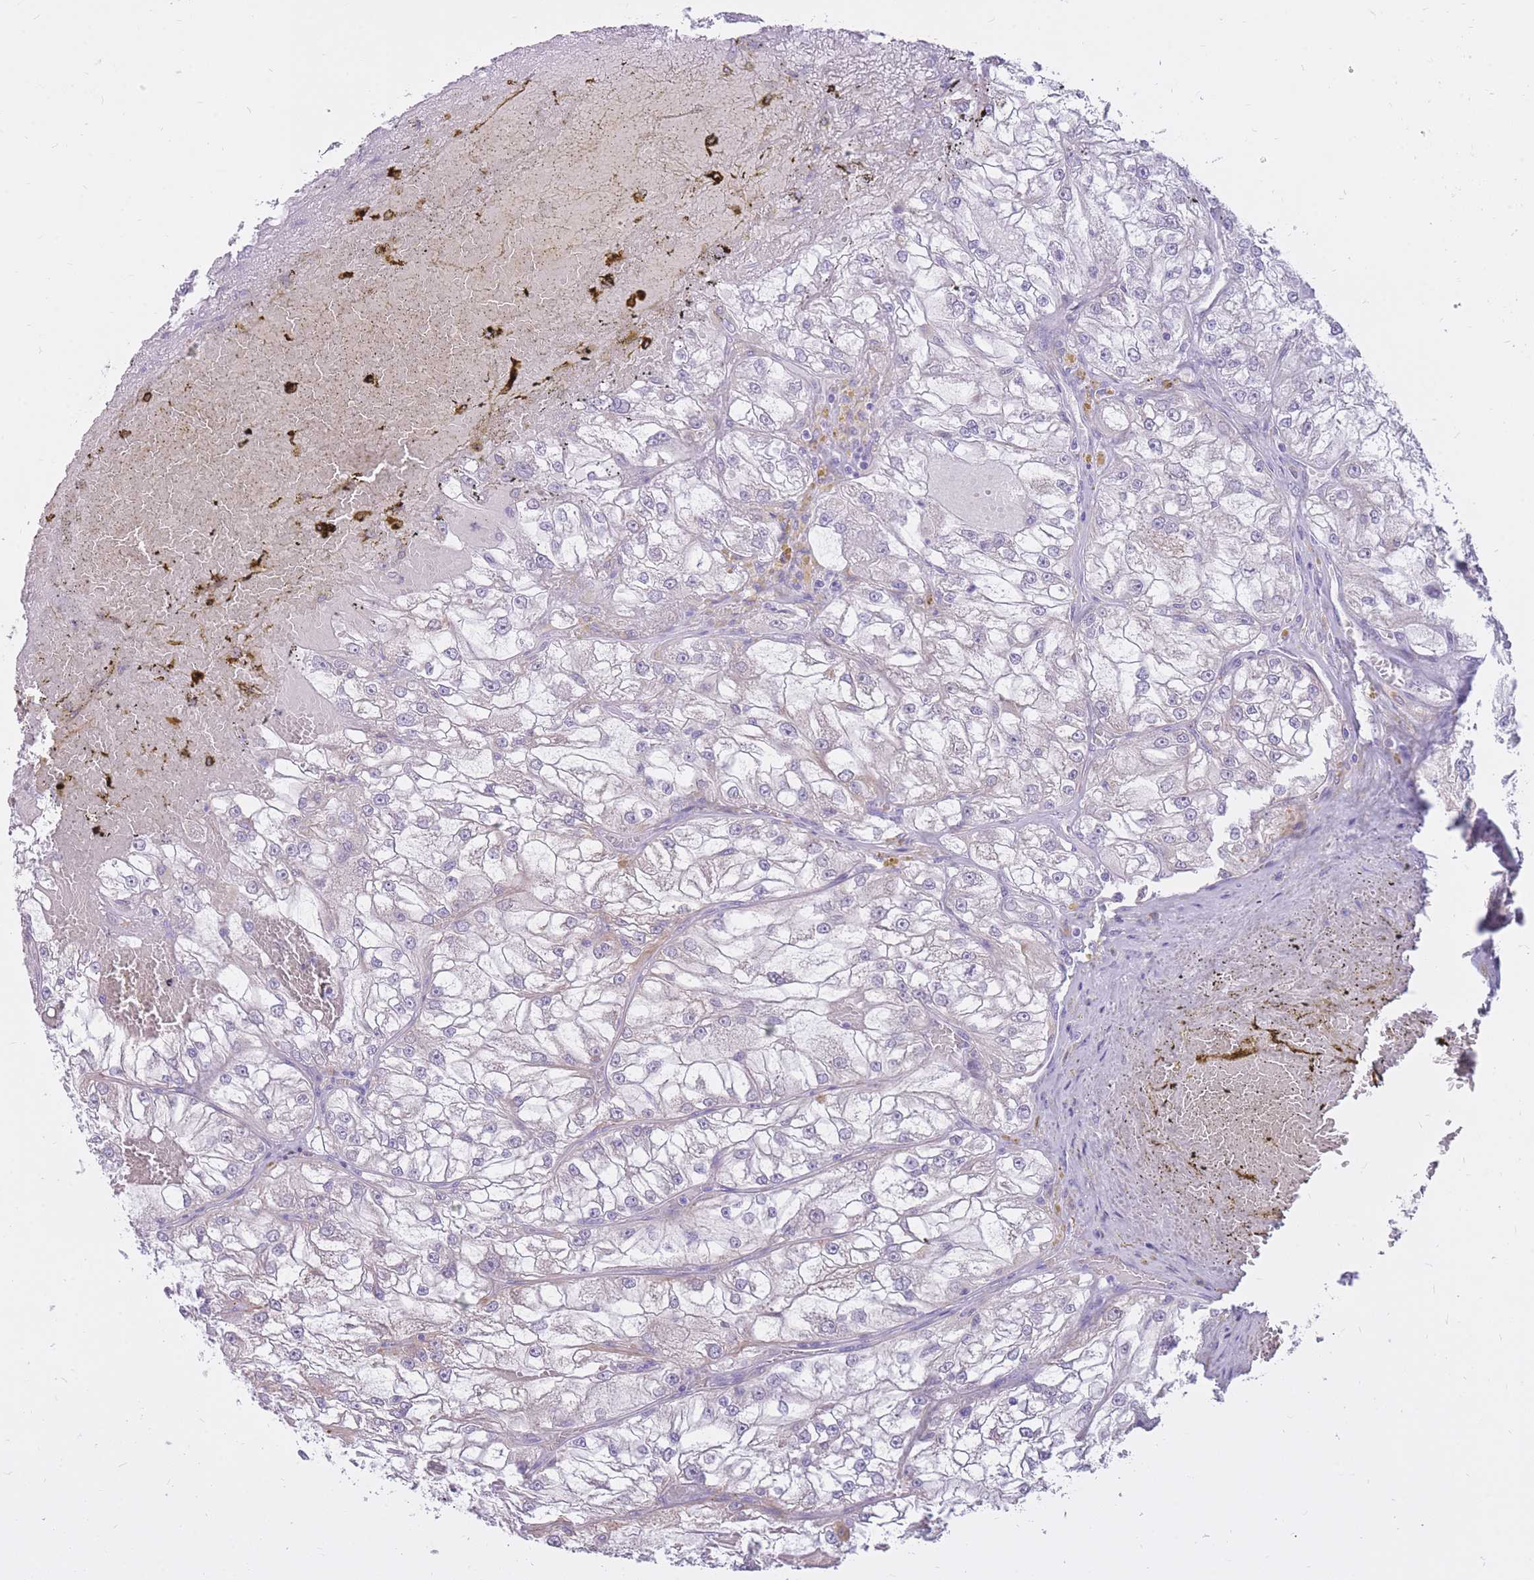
{"staining": {"intensity": "negative", "quantity": "none", "location": "none"}, "tissue": "renal cancer", "cell_type": "Tumor cells", "image_type": "cancer", "snomed": [{"axis": "morphology", "description": "Adenocarcinoma, NOS"}, {"axis": "topography", "description": "Kidney"}], "caption": "An IHC histopathology image of adenocarcinoma (renal) is shown. There is no staining in tumor cells of adenocarcinoma (renal).", "gene": "RNF170", "patient": {"sex": "female", "age": 72}}